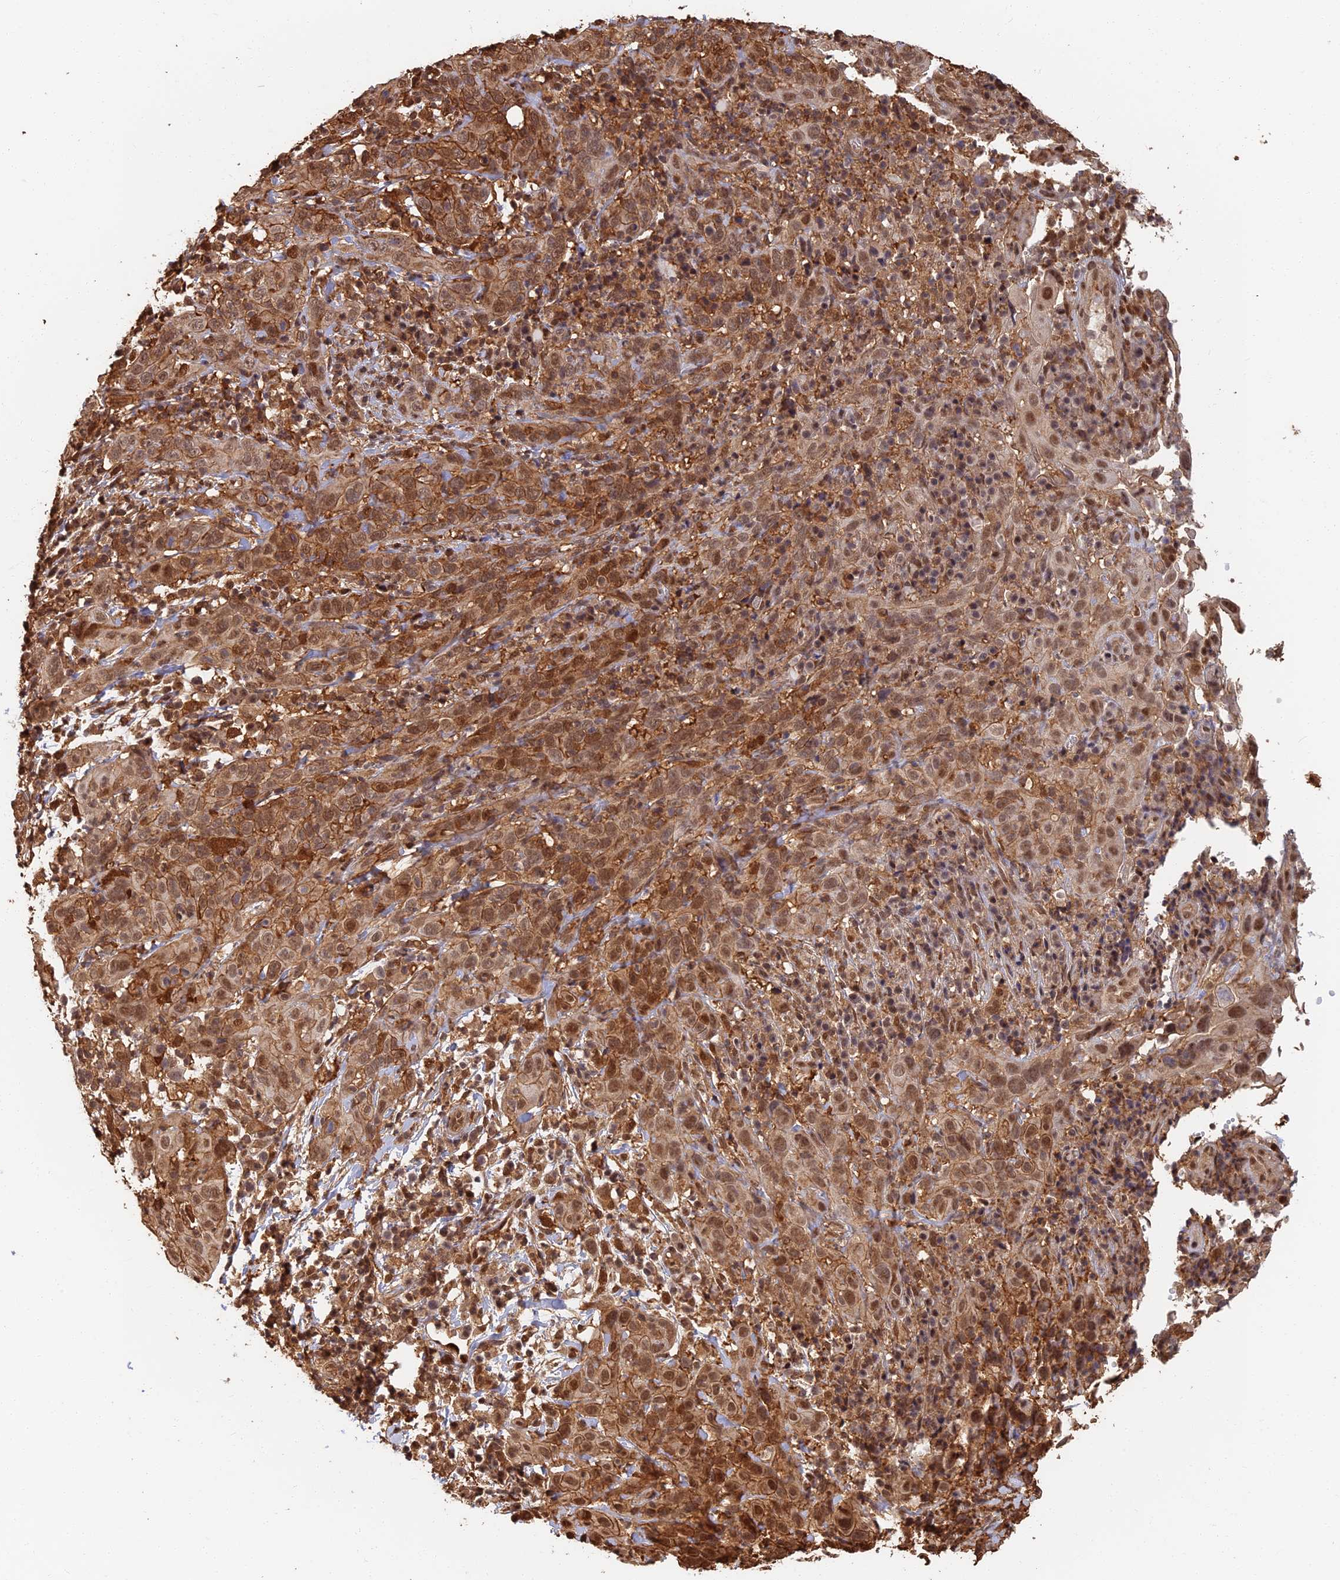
{"staining": {"intensity": "strong", "quantity": ">75%", "location": "cytoplasmic/membranous,nuclear"}, "tissue": "cervical cancer", "cell_type": "Tumor cells", "image_type": "cancer", "snomed": [{"axis": "morphology", "description": "Squamous cell carcinoma, NOS"}, {"axis": "topography", "description": "Cervix"}], "caption": "A photomicrograph of cervical squamous cell carcinoma stained for a protein reveals strong cytoplasmic/membranous and nuclear brown staining in tumor cells. The staining is performed using DAB brown chromogen to label protein expression. The nuclei are counter-stained blue using hematoxylin.", "gene": "LRRN3", "patient": {"sex": "female", "age": 46}}